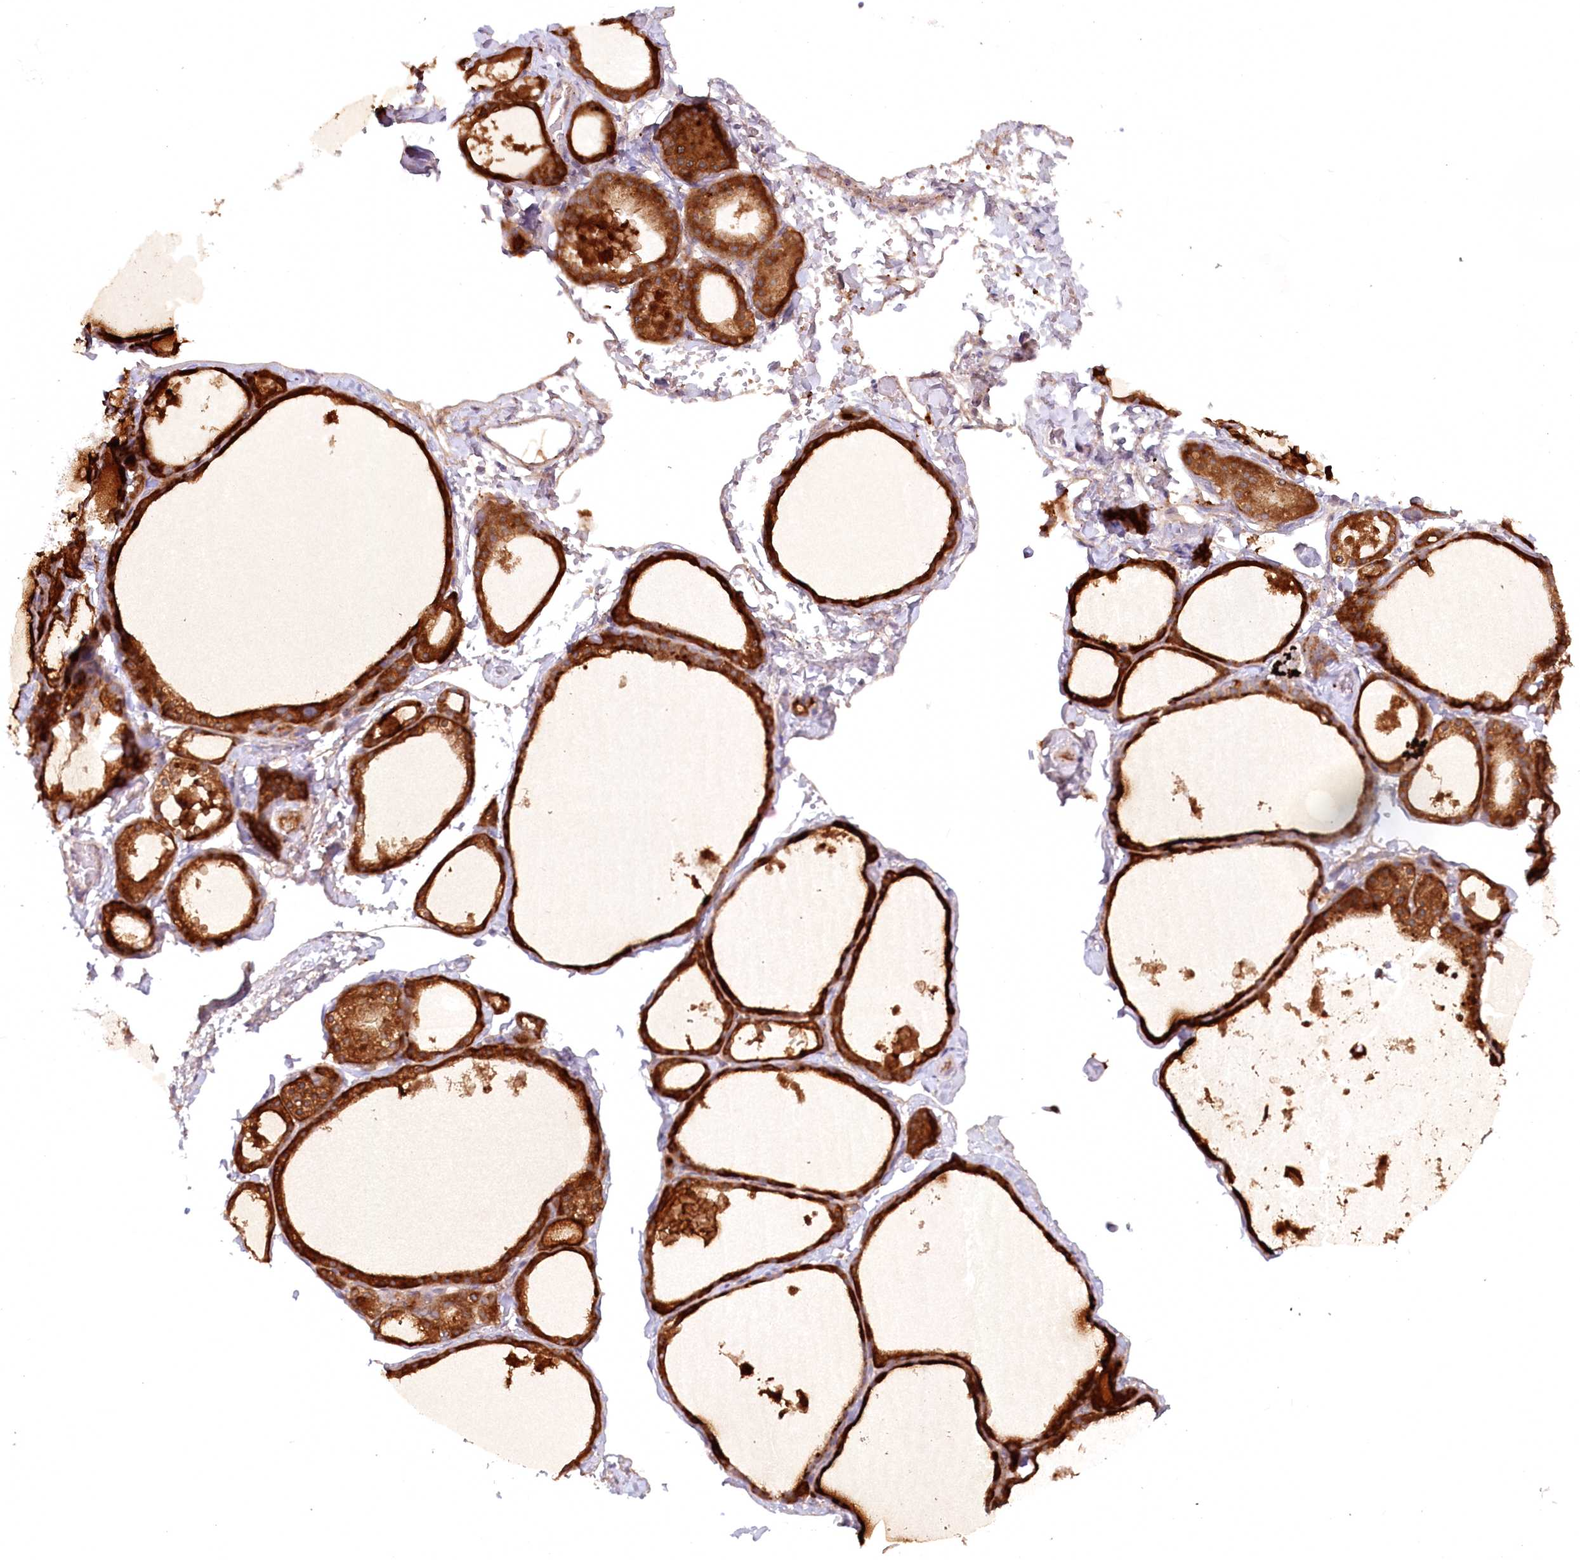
{"staining": {"intensity": "strong", "quantity": "25%-75%", "location": "cytoplasmic/membranous"}, "tissue": "thyroid gland", "cell_type": "Glandular cells", "image_type": "normal", "snomed": [{"axis": "morphology", "description": "Normal tissue, NOS"}, {"axis": "topography", "description": "Thyroid gland"}], "caption": "Immunohistochemistry photomicrograph of normal human thyroid gland stained for a protein (brown), which shows high levels of strong cytoplasmic/membranous expression in approximately 25%-75% of glandular cells.", "gene": "PSAPL1", "patient": {"sex": "male", "age": 56}}